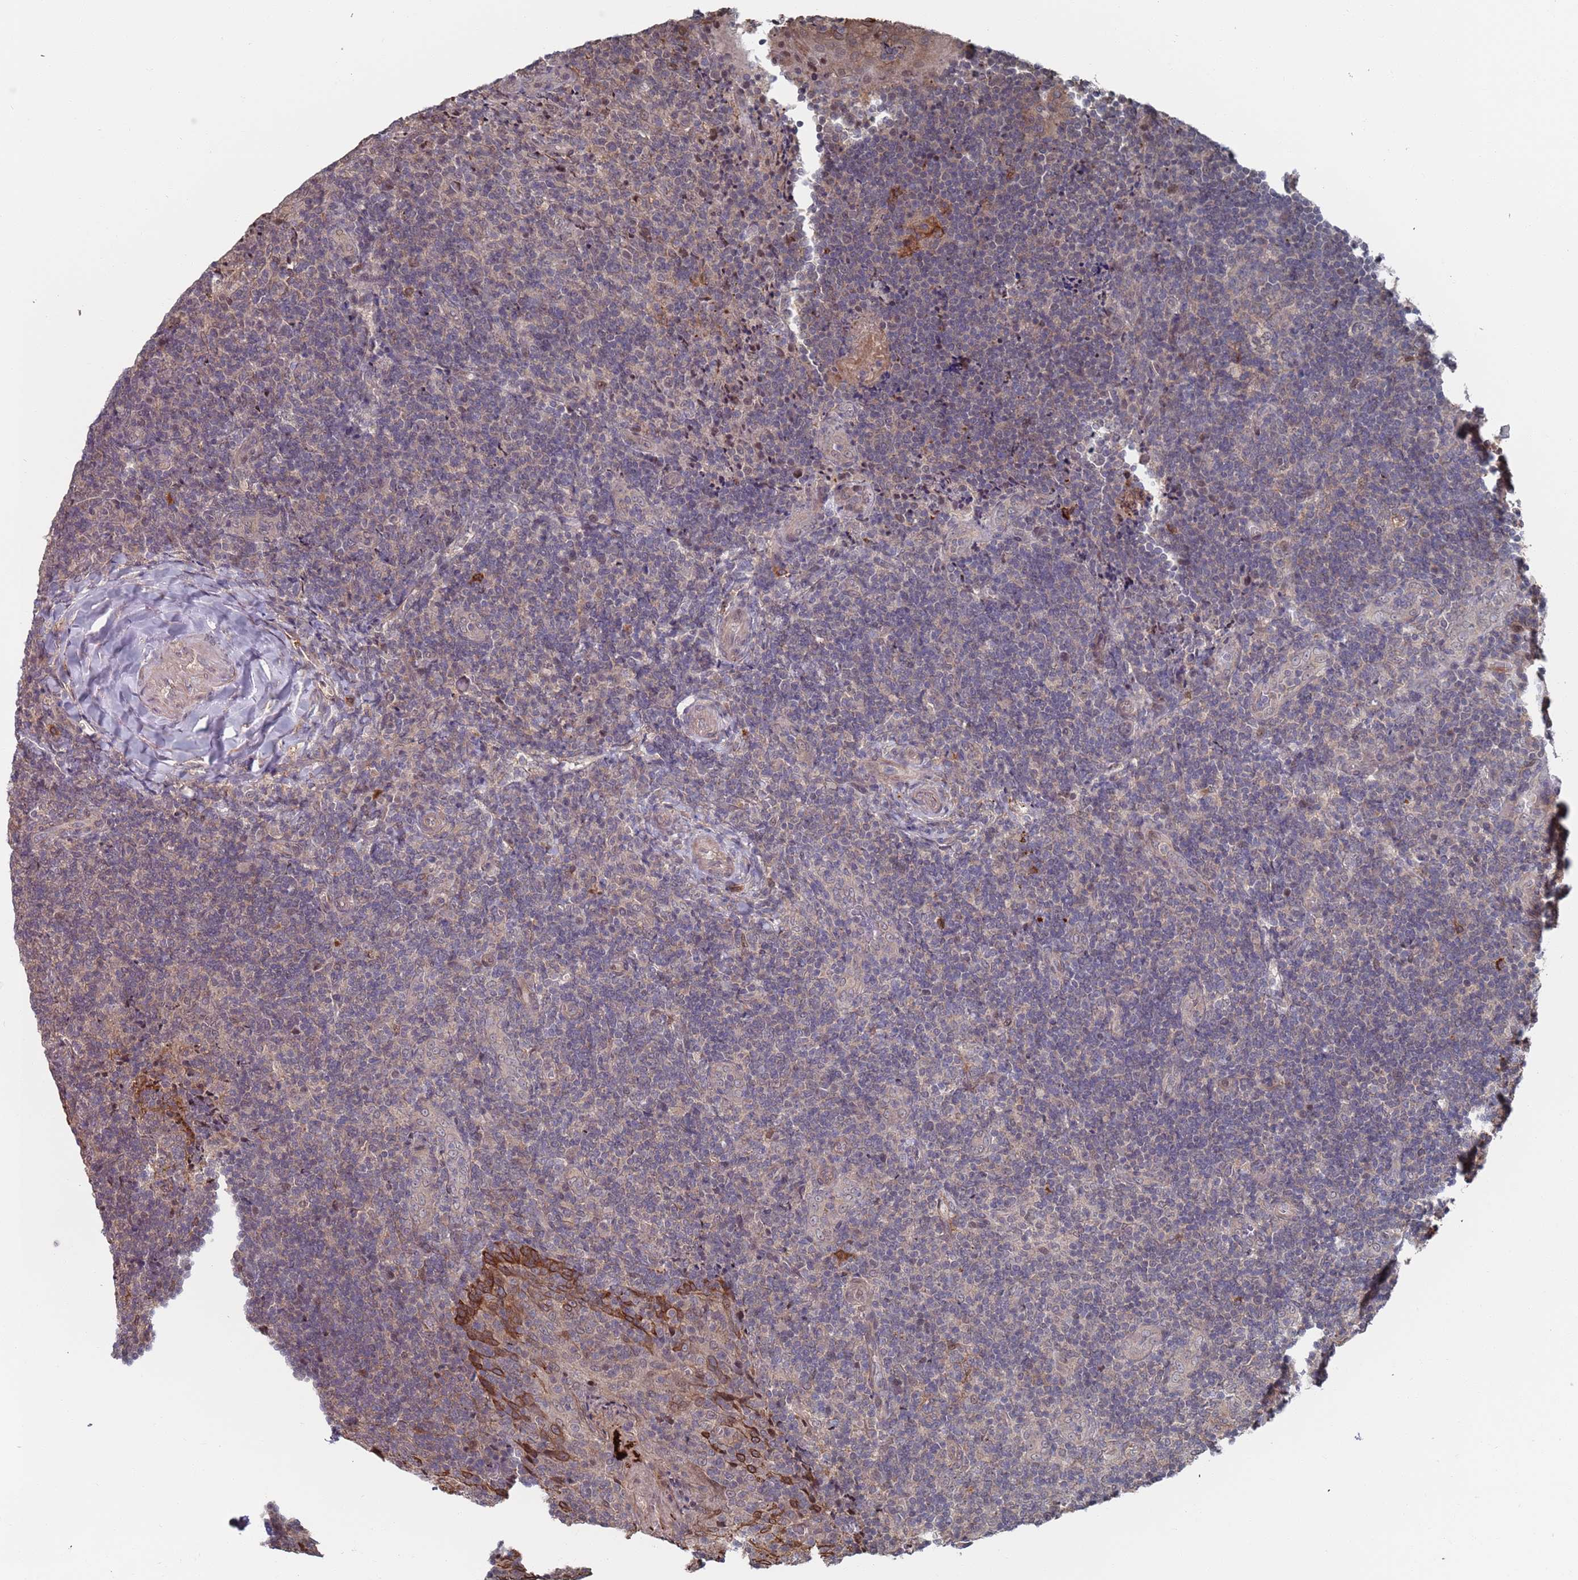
{"staining": {"intensity": "weak", "quantity": "25%-75%", "location": "cytoplasmic/membranous"}, "tissue": "tonsil", "cell_type": "Germinal center cells", "image_type": "normal", "snomed": [{"axis": "morphology", "description": "Normal tissue, NOS"}, {"axis": "topography", "description": "Tonsil"}], "caption": "Tonsil stained with IHC shows weak cytoplasmic/membranous staining in approximately 25%-75% of germinal center cells. Nuclei are stained in blue.", "gene": "DGKD", "patient": {"sex": "male", "age": 17}}